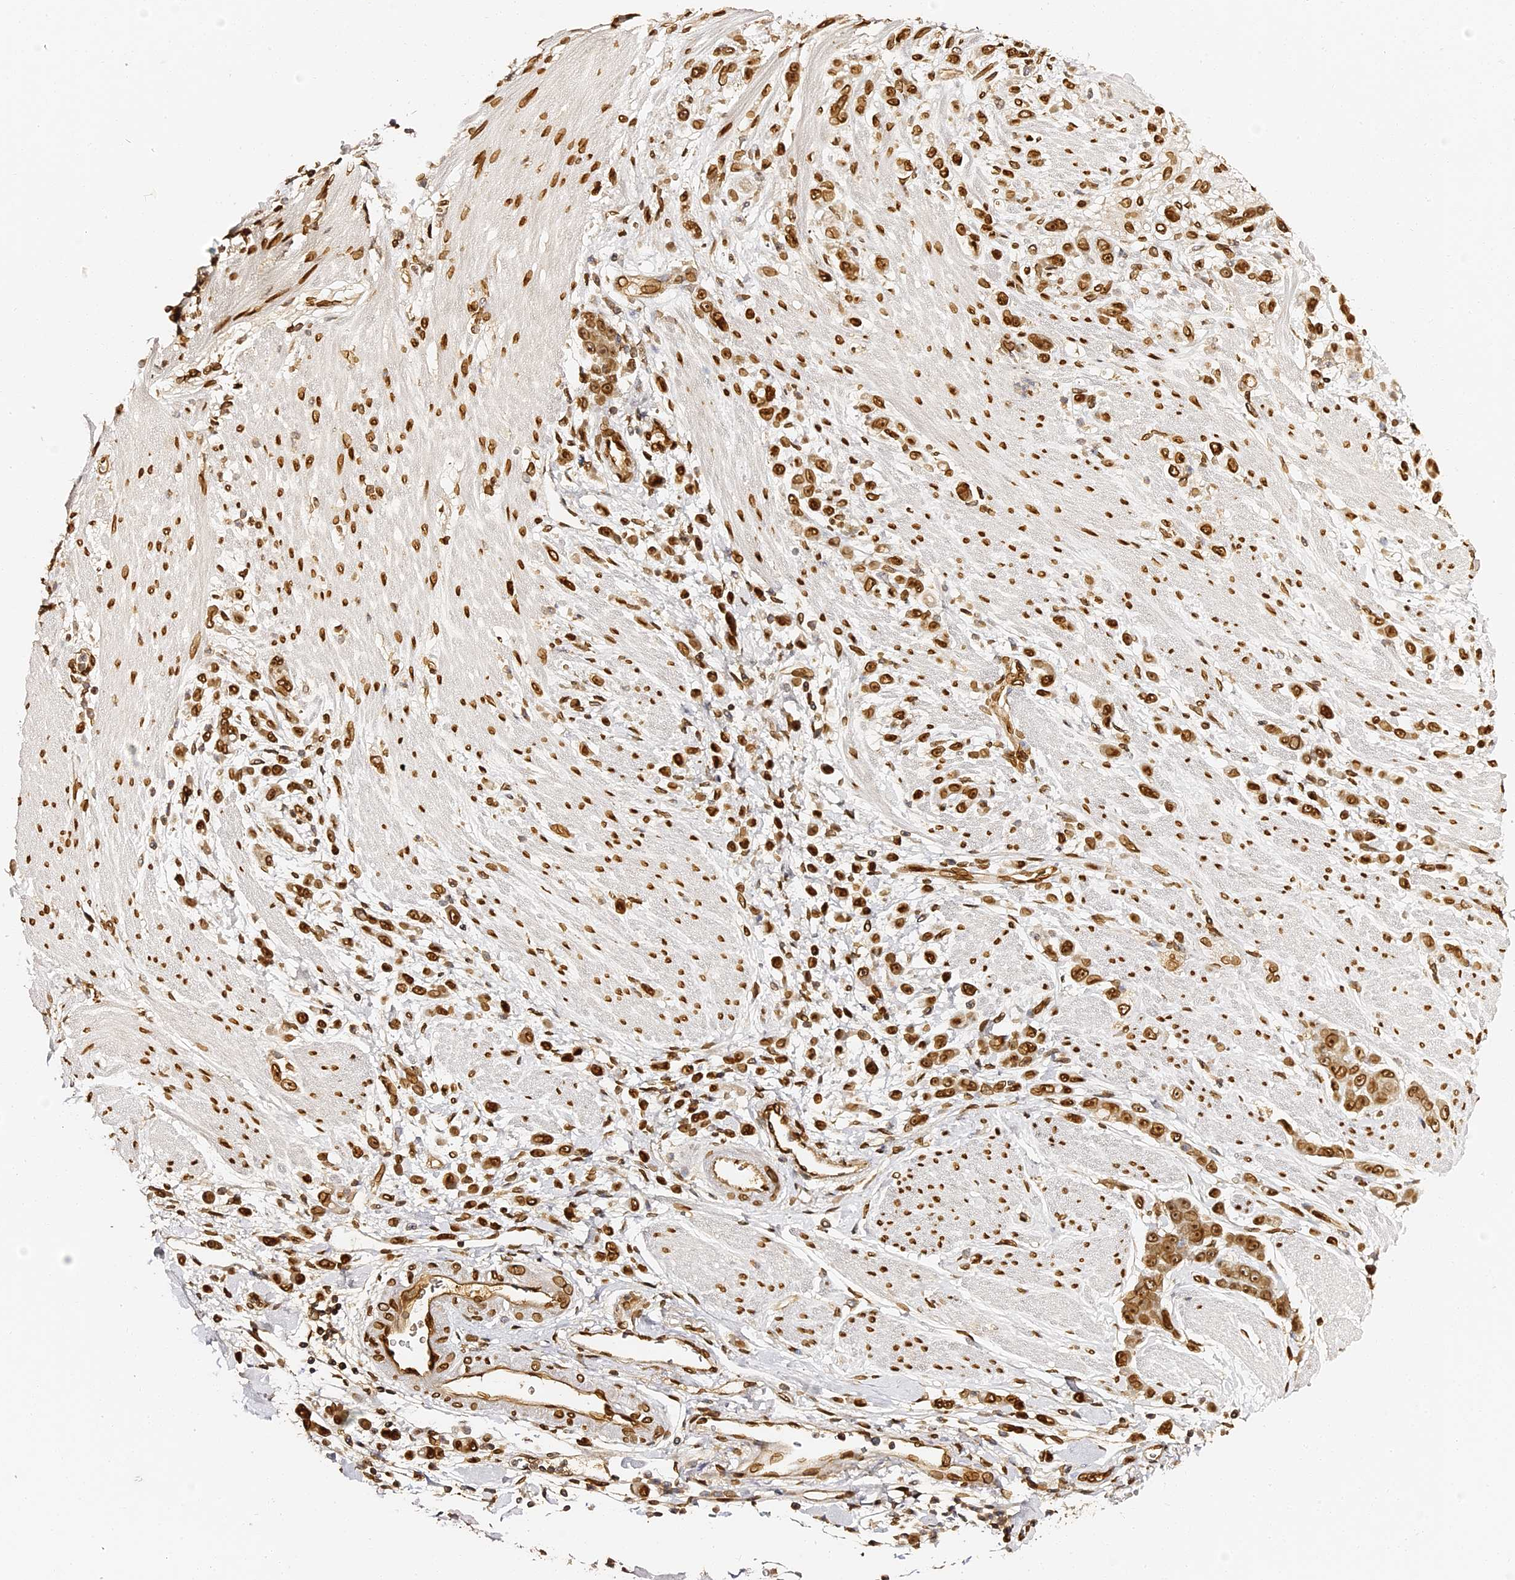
{"staining": {"intensity": "strong", "quantity": ">75%", "location": "cytoplasmic/membranous,nuclear"}, "tissue": "pancreatic cancer", "cell_type": "Tumor cells", "image_type": "cancer", "snomed": [{"axis": "morphology", "description": "Normal tissue, NOS"}, {"axis": "morphology", "description": "Adenocarcinoma, NOS"}, {"axis": "topography", "description": "Pancreas"}], "caption": "A high amount of strong cytoplasmic/membranous and nuclear positivity is identified in approximately >75% of tumor cells in adenocarcinoma (pancreatic) tissue.", "gene": "ANAPC5", "patient": {"sex": "female", "age": 64}}